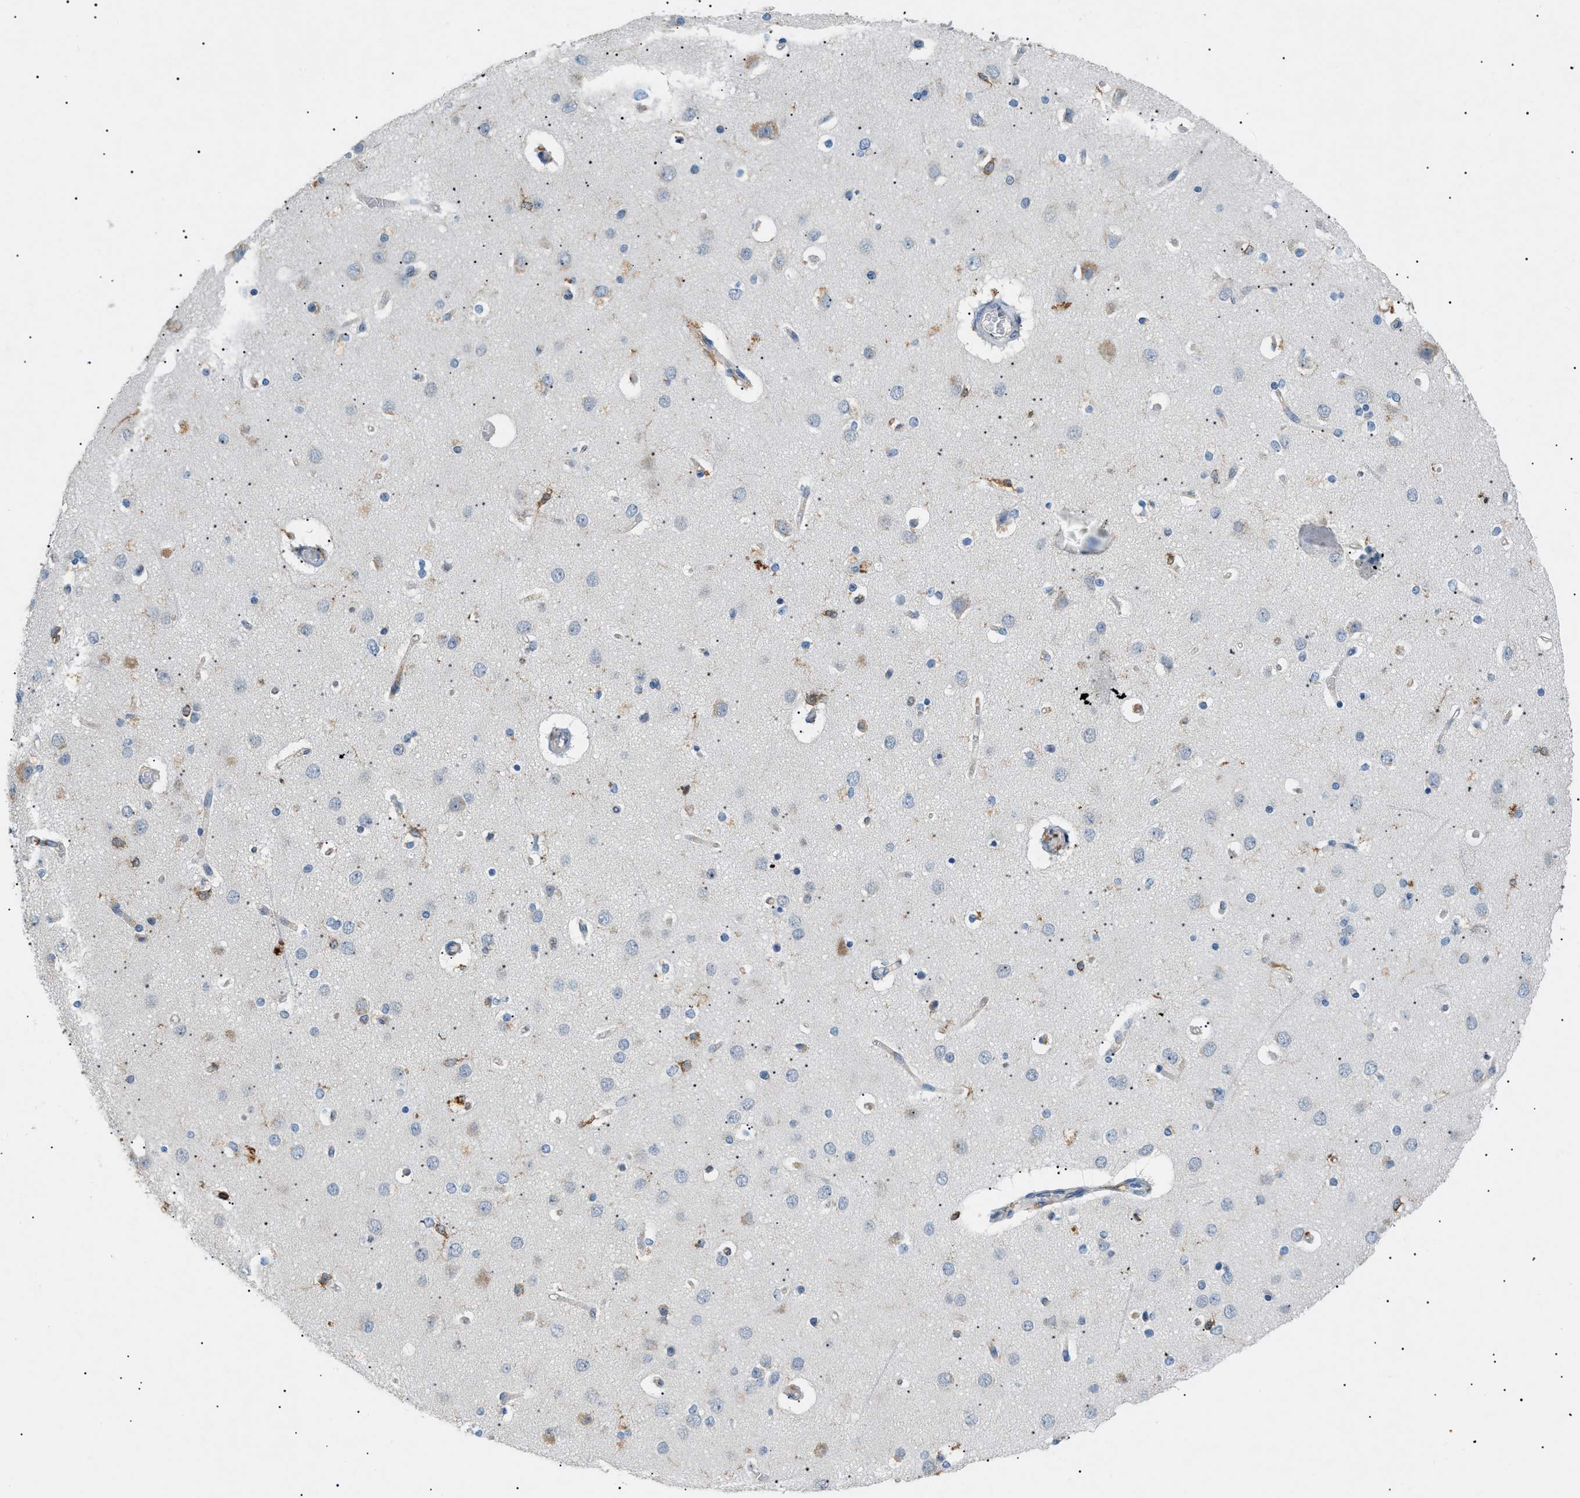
{"staining": {"intensity": "negative", "quantity": "none", "location": "none"}, "tissue": "cerebral cortex", "cell_type": "Endothelial cells", "image_type": "normal", "snomed": [{"axis": "morphology", "description": "Normal tissue, NOS"}, {"axis": "topography", "description": "Cerebral cortex"}], "caption": "The immunohistochemistry (IHC) image has no significant positivity in endothelial cells of cerebral cortex.", "gene": "INPP5D", "patient": {"sex": "female", "age": 54}}